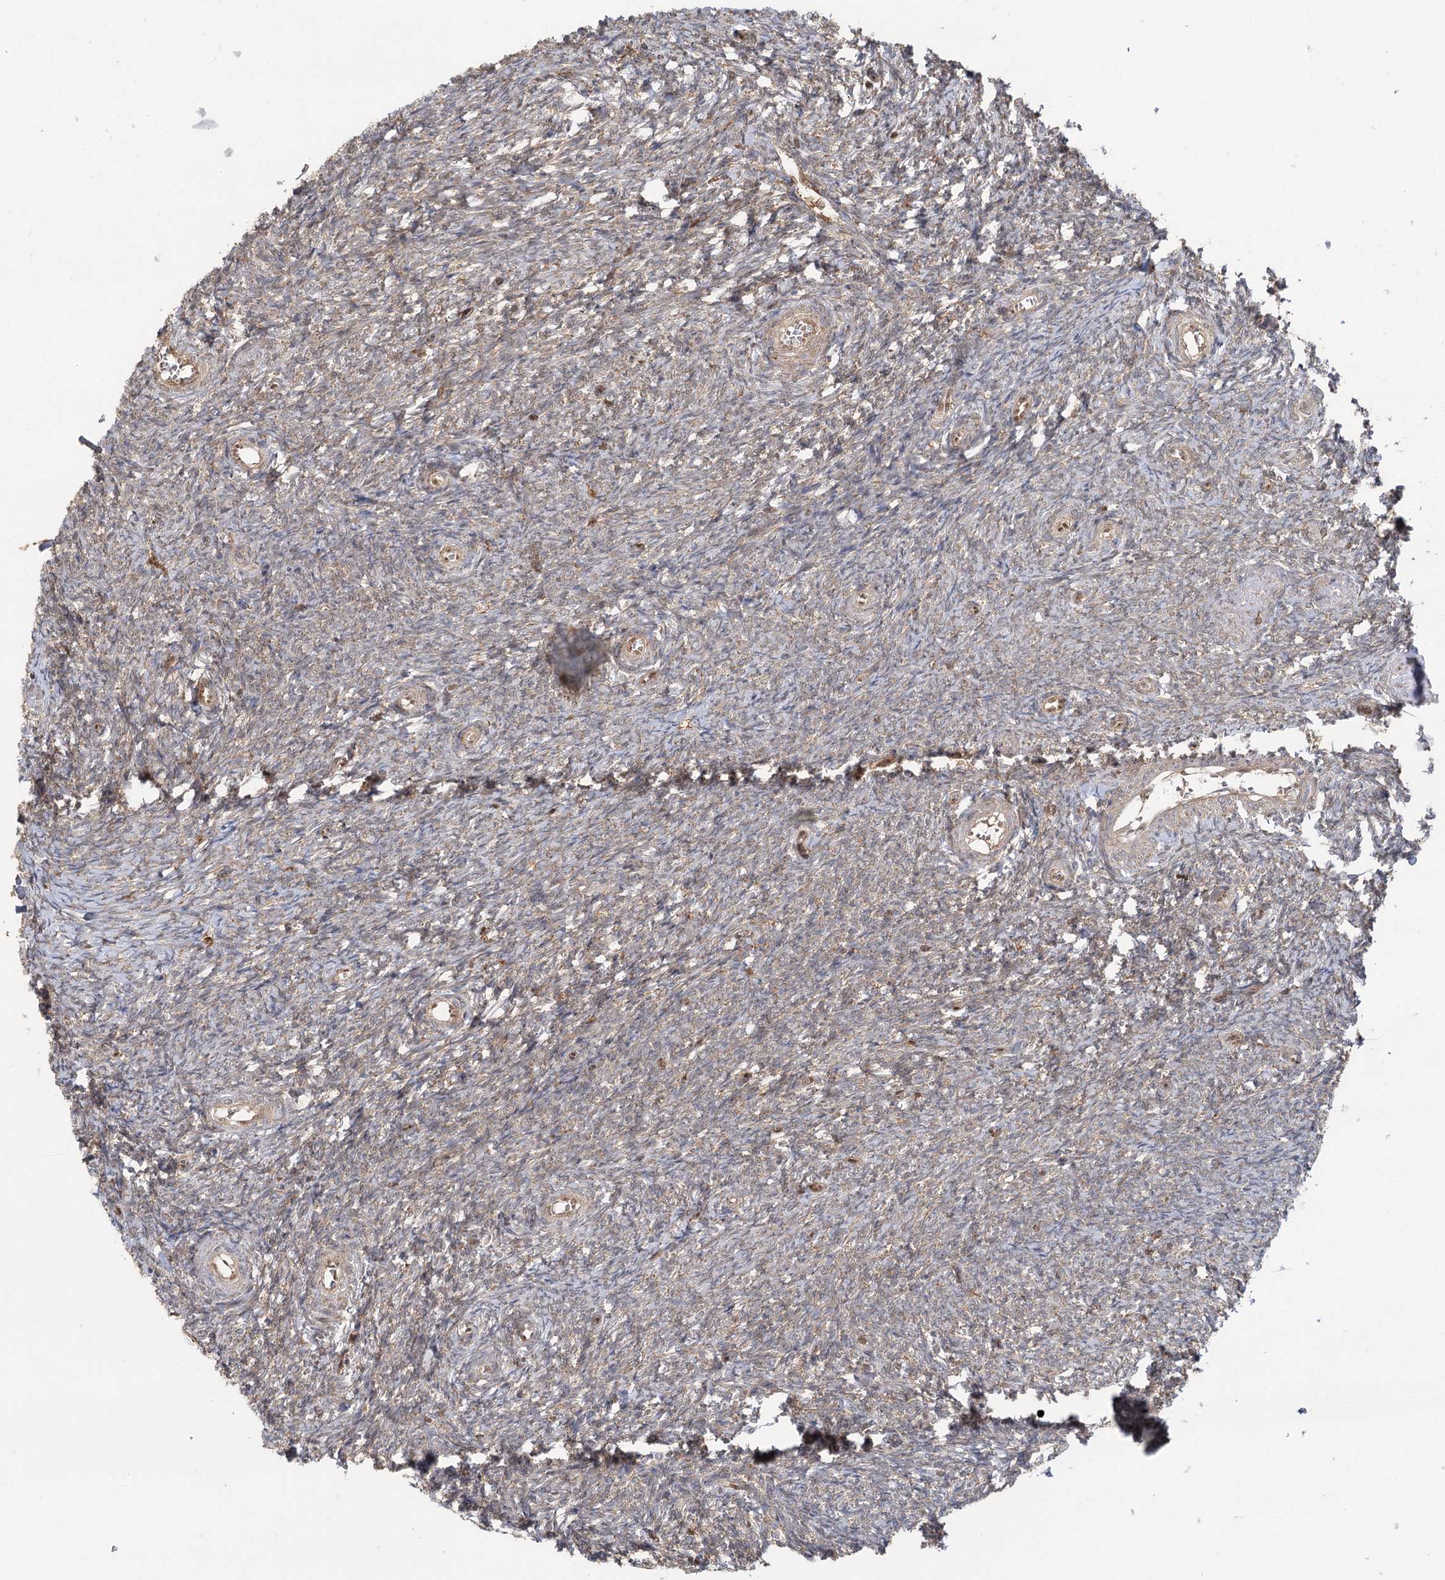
{"staining": {"intensity": "weak", "quantity": "25%-75%", "location": "cytoplasmic/membranous"}, "tissue": "ovary", "cell_type": "Ovarian stroma cells", "image_type": "normal", "snomed": [{"axis": "morphology", "description": "Normal tissue, NOS"}, {"axis": "topography", "description": "Ovary"}], "caption": "Ovarian stroma cells exhibit weak cytoplasmic/membranous expression in approximately 25%-75% of cells in benign ovary. (Stains: DAB in brown, nuclei in blue, Microscopy: brightfield microscopy at high magnification).", "gene": "C12orf4", "patient": {"sex": "female", "age": 44}}